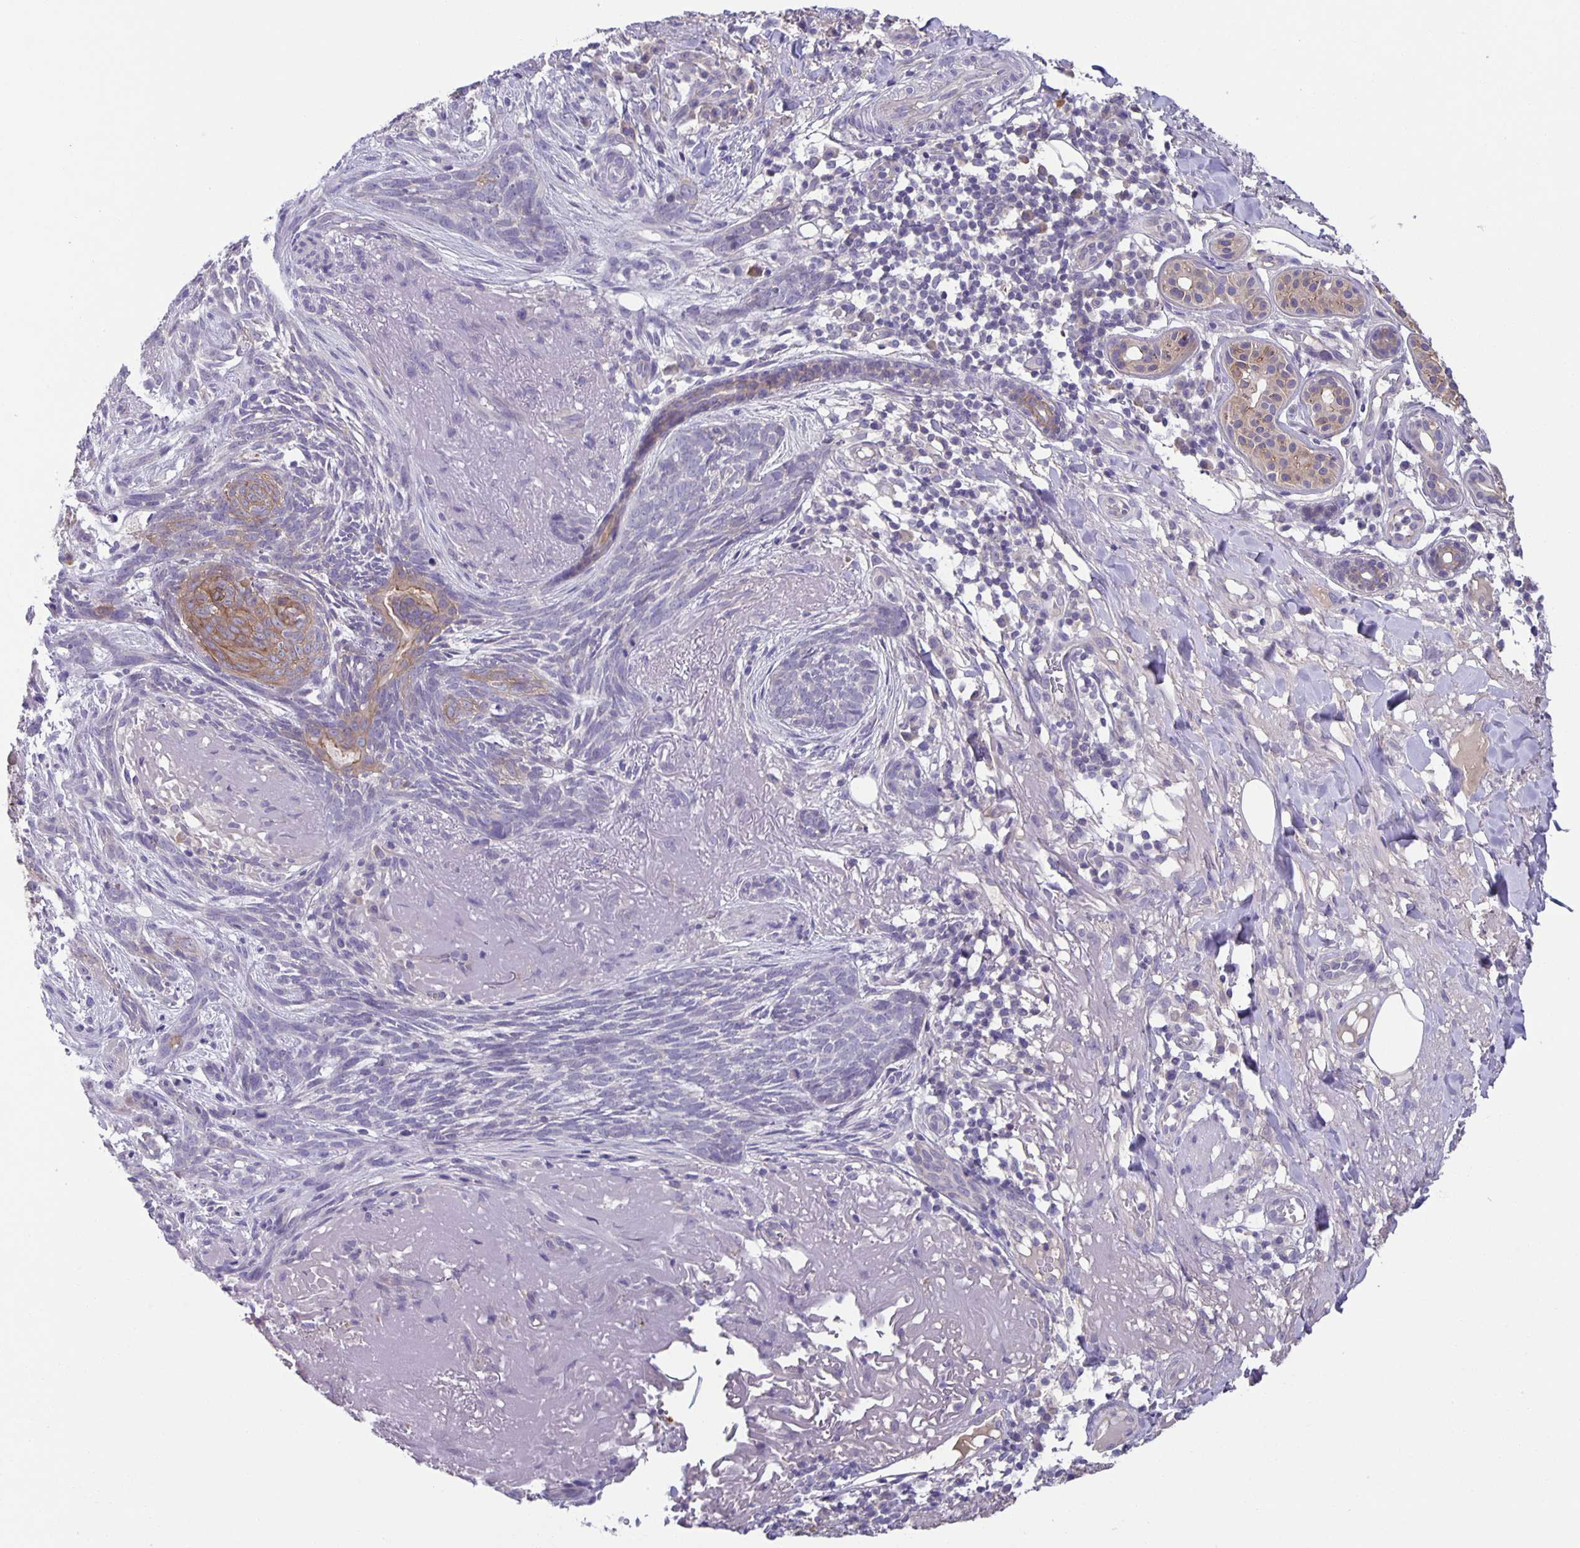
{"staining": {"intensity": "negative", "quantity": "none", "location": "none"}, "tissue": "skin cancer", "cell_type": "Tumor cells", "image_type": "cancer", "snomed": [{"axis": "morphology", "description": "Basal cell carcinoma"}, {"axis": "topography", "description": "Skin"}], "caption": "The image exhibits no significant positivity in tumor cells of skin basal cell carcinoma.", "gene": "PTPN3", "patient": {"sex": "female", "age": 93}}